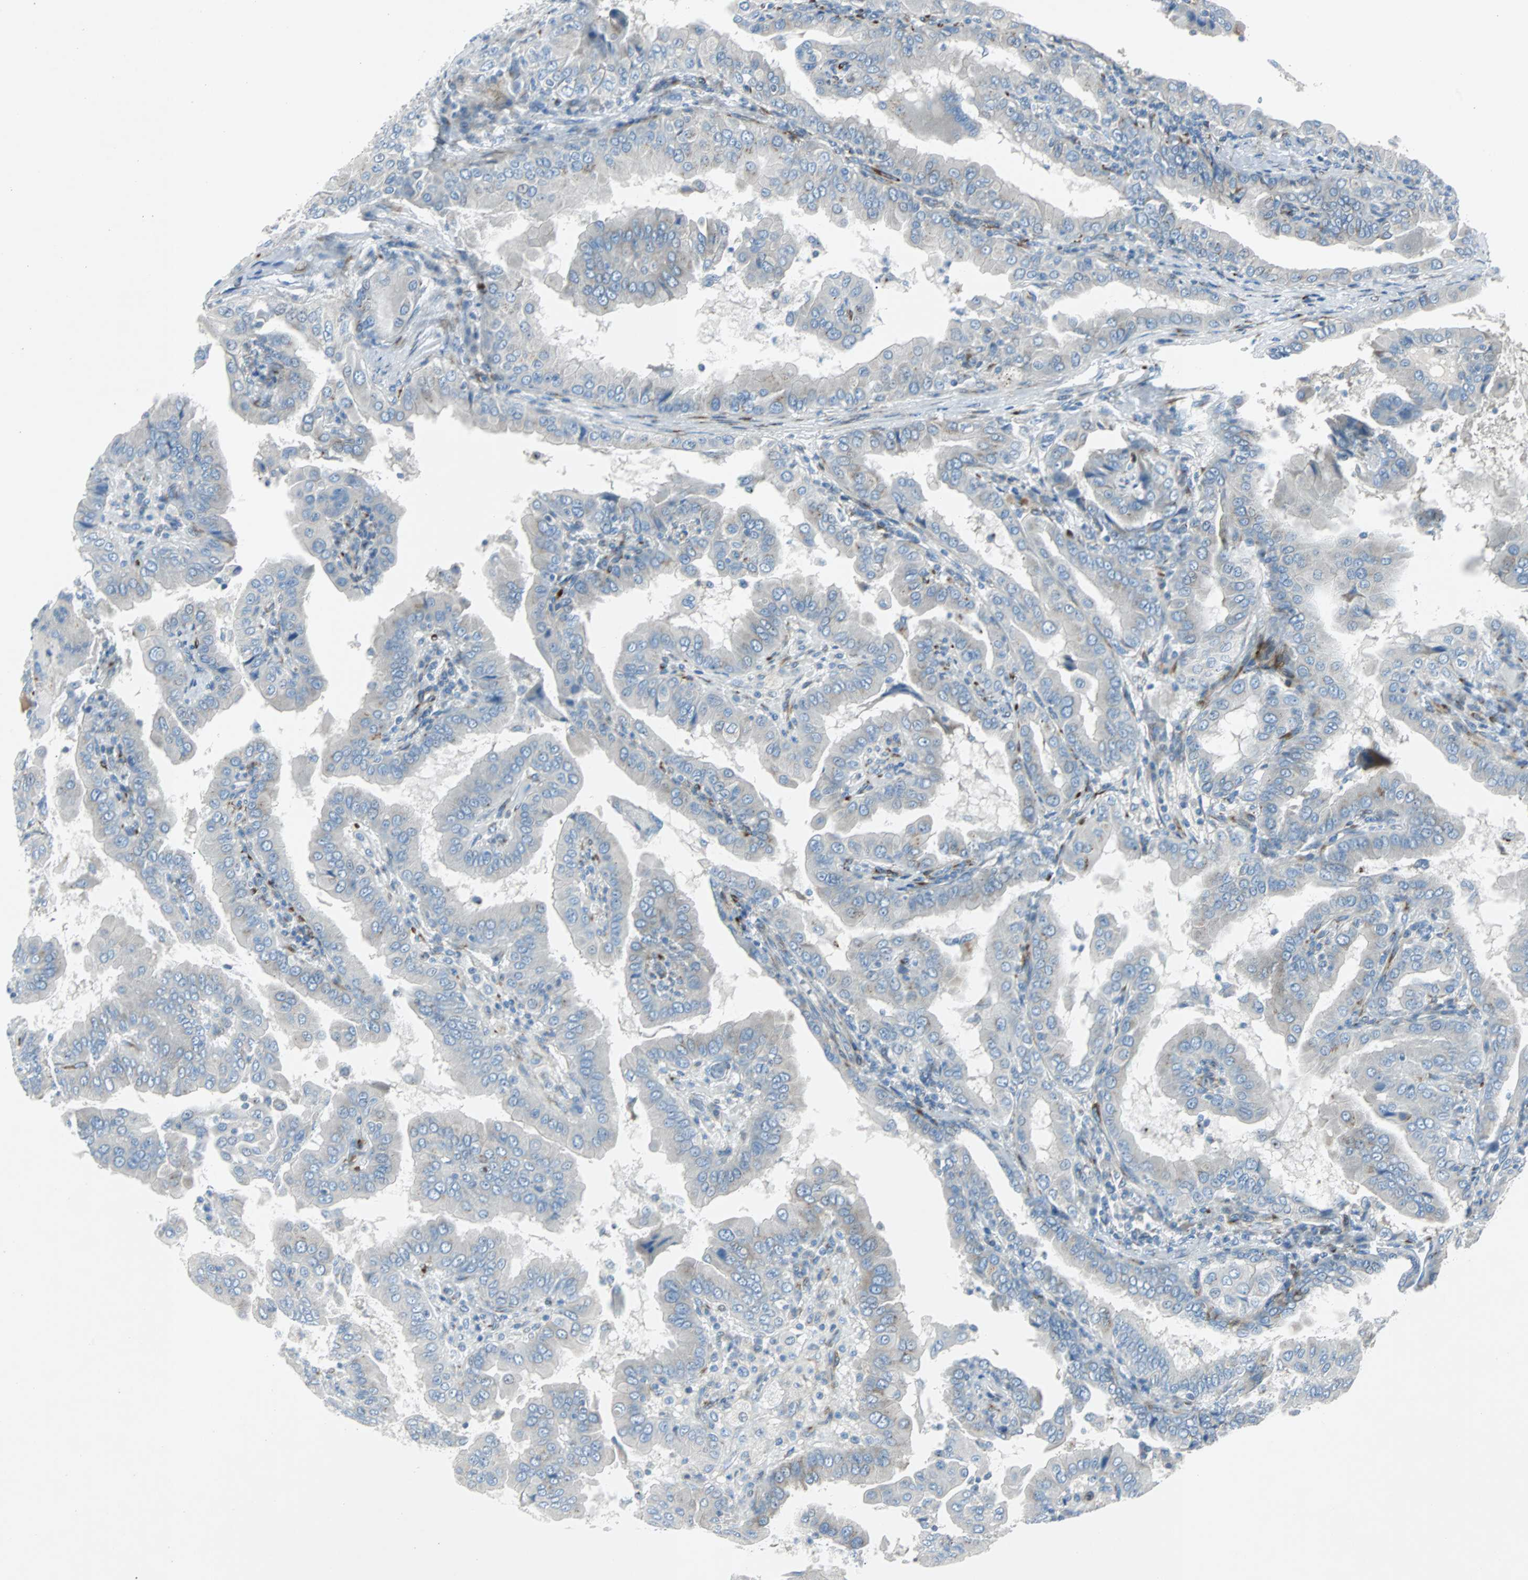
{"staining": {"intensity": "weak", "quantity": "<25%", "location": "cytoplasmic/membranous"}, "tissue": "thyroid cancer", "cell_type": "Tumor cells", "image_type": "cancer", "snomed": [{"axis": "morphology", "description": "Papillary adenocarcinoma, NOS"}, {"axis": "topography", "description": "Thyroid gland"}], "caption": "An image of thyroid papillary adenocarcinoma stained for a protein exhibits no brown staining in tumor cells.", "gene": "BBC3", "patient": {"sex": "male", "age": 33}}